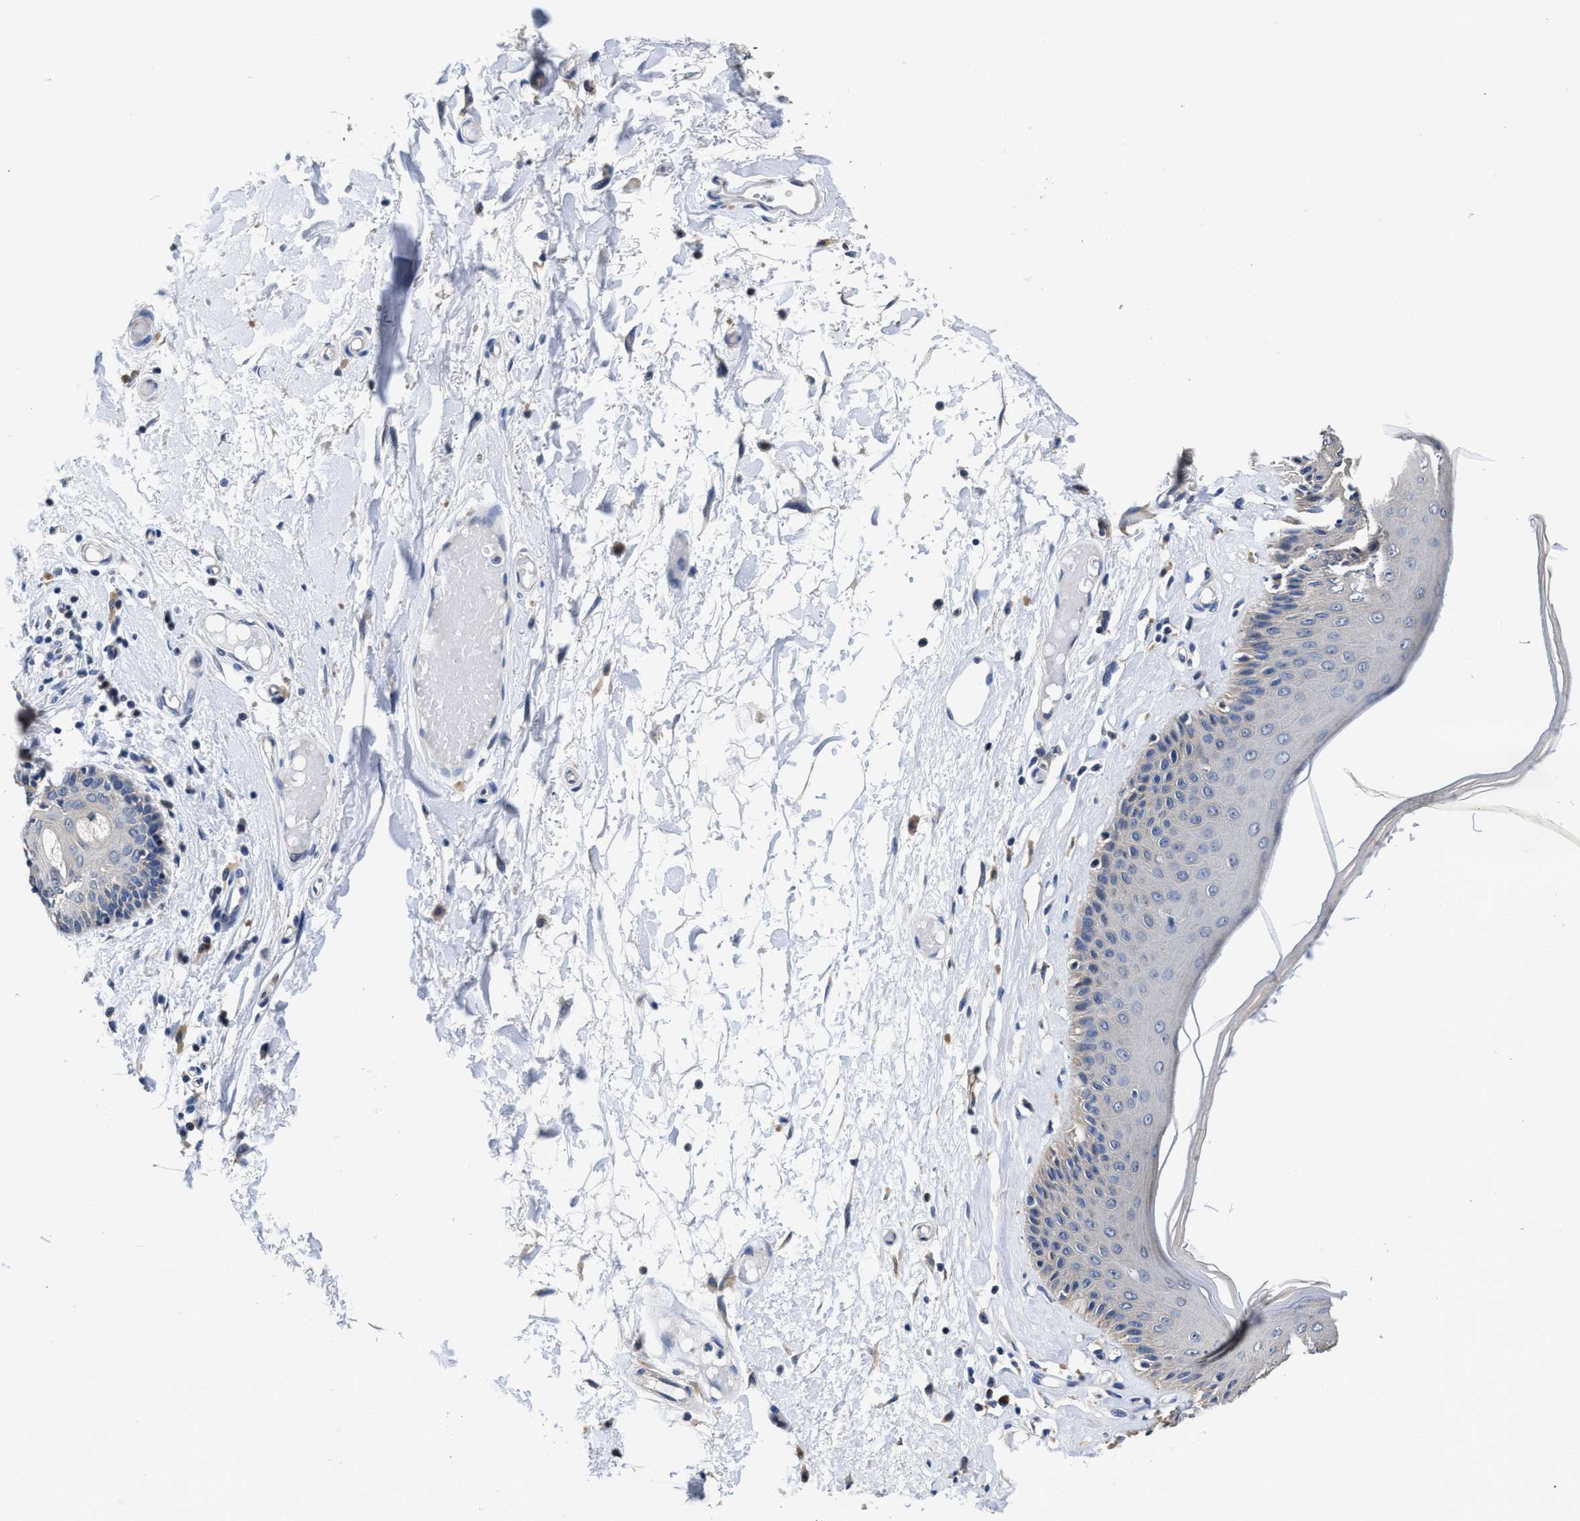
{"staining": {"intensity": "negative", "quantity": "none", "location": "none"}, "tissue": "skin", "cell_type": "Epidermal cells", "image_type": "normal", "snomed": [{"axis": "morphology", "description": "Normal tissue, NOS"}, {"axis": "topography", "description": "Vulva"}], "caption": "A high-resolution histopathology image shows immunohistochemistry (IHC) staining of benign skin, which shows no significant staining in epidermal cells.", "gene": "HOOK1", "patient": {"sex": "female", "age": 73}}